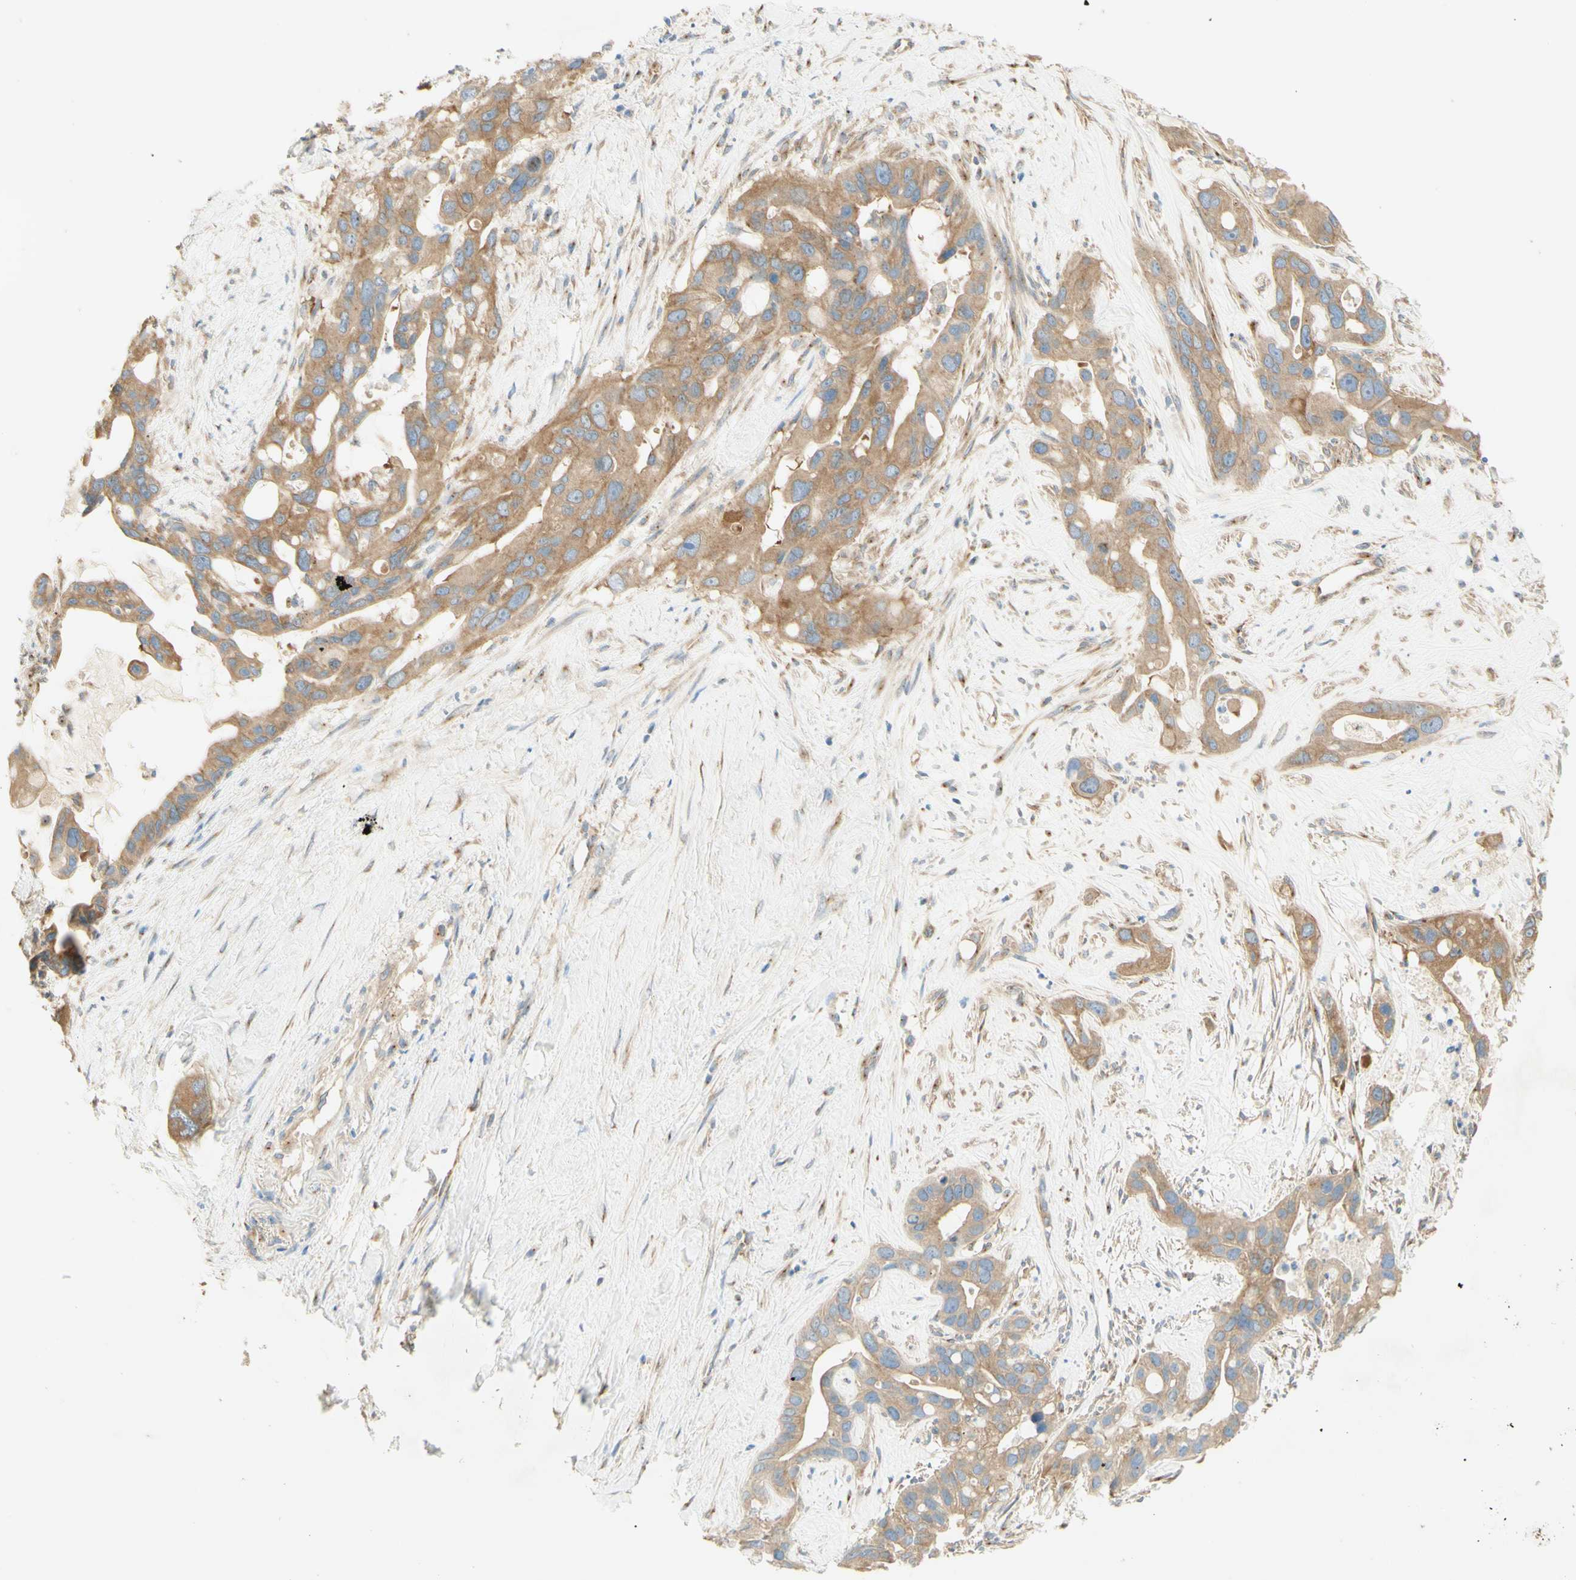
{"staining": {"intensity": "moderate", "quantity": ">75%", "location": "cytoplasmic/membranous"}, "tissue": "liver cancer", "cell_type": "Tumor cells", "image_type": "cancer", "snomed": [{"axis": "morphology", "description": "Cholangiocarcinoma"}, {"axis": "topography", "description": "Liver"}], "caption": "This is an image of immunohistochemistry (IHC) staining of cholangiocarcinoma (liver), which shows moderate expression in the cytoplasmic/membranous of tumor cells.", "gene": "DYNC1H1", "patient": {"sex": "female", "age": 65}}